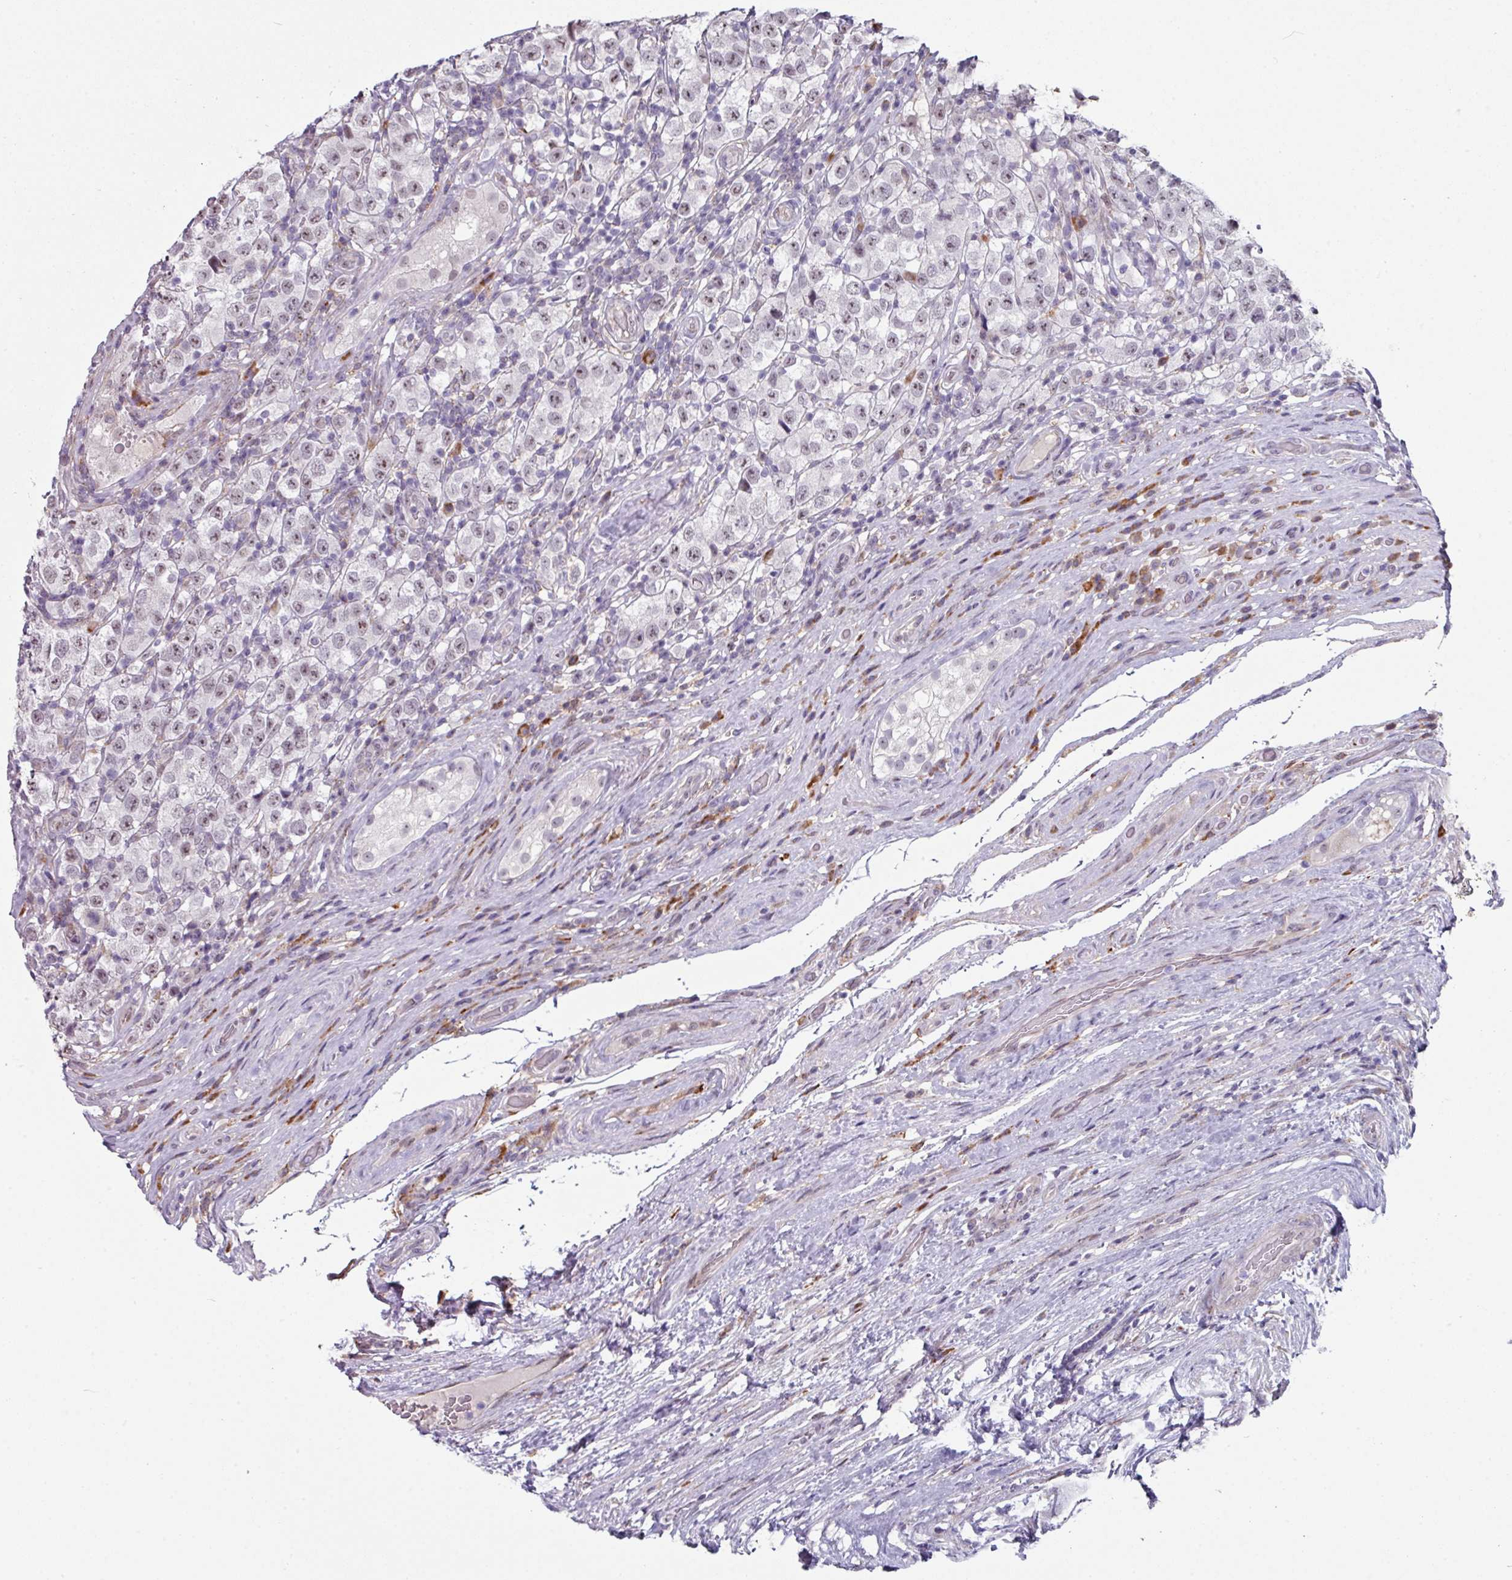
{"staining": {"intensity": "weak", "quantity": ">75%", "location": "nuclear"}, "tissue": "testis cancer", "cell_type": "Tumor cells", "image_type": "cancer", "snomed": [{"axis": "morphology", "description": "Seminoma, NOS"}, {"axis": "morphology", "description": "Carcinoma, Embryonal, NOS"}, {"axis": "topography", "description": "Testis"}], "caption": "Protein staining demonstrates weak nuclear positivity in approximately >75% of tumor cells in testis cancer.", "gene": "BMS1", "patient": {"sex": "male", "age": 41}}